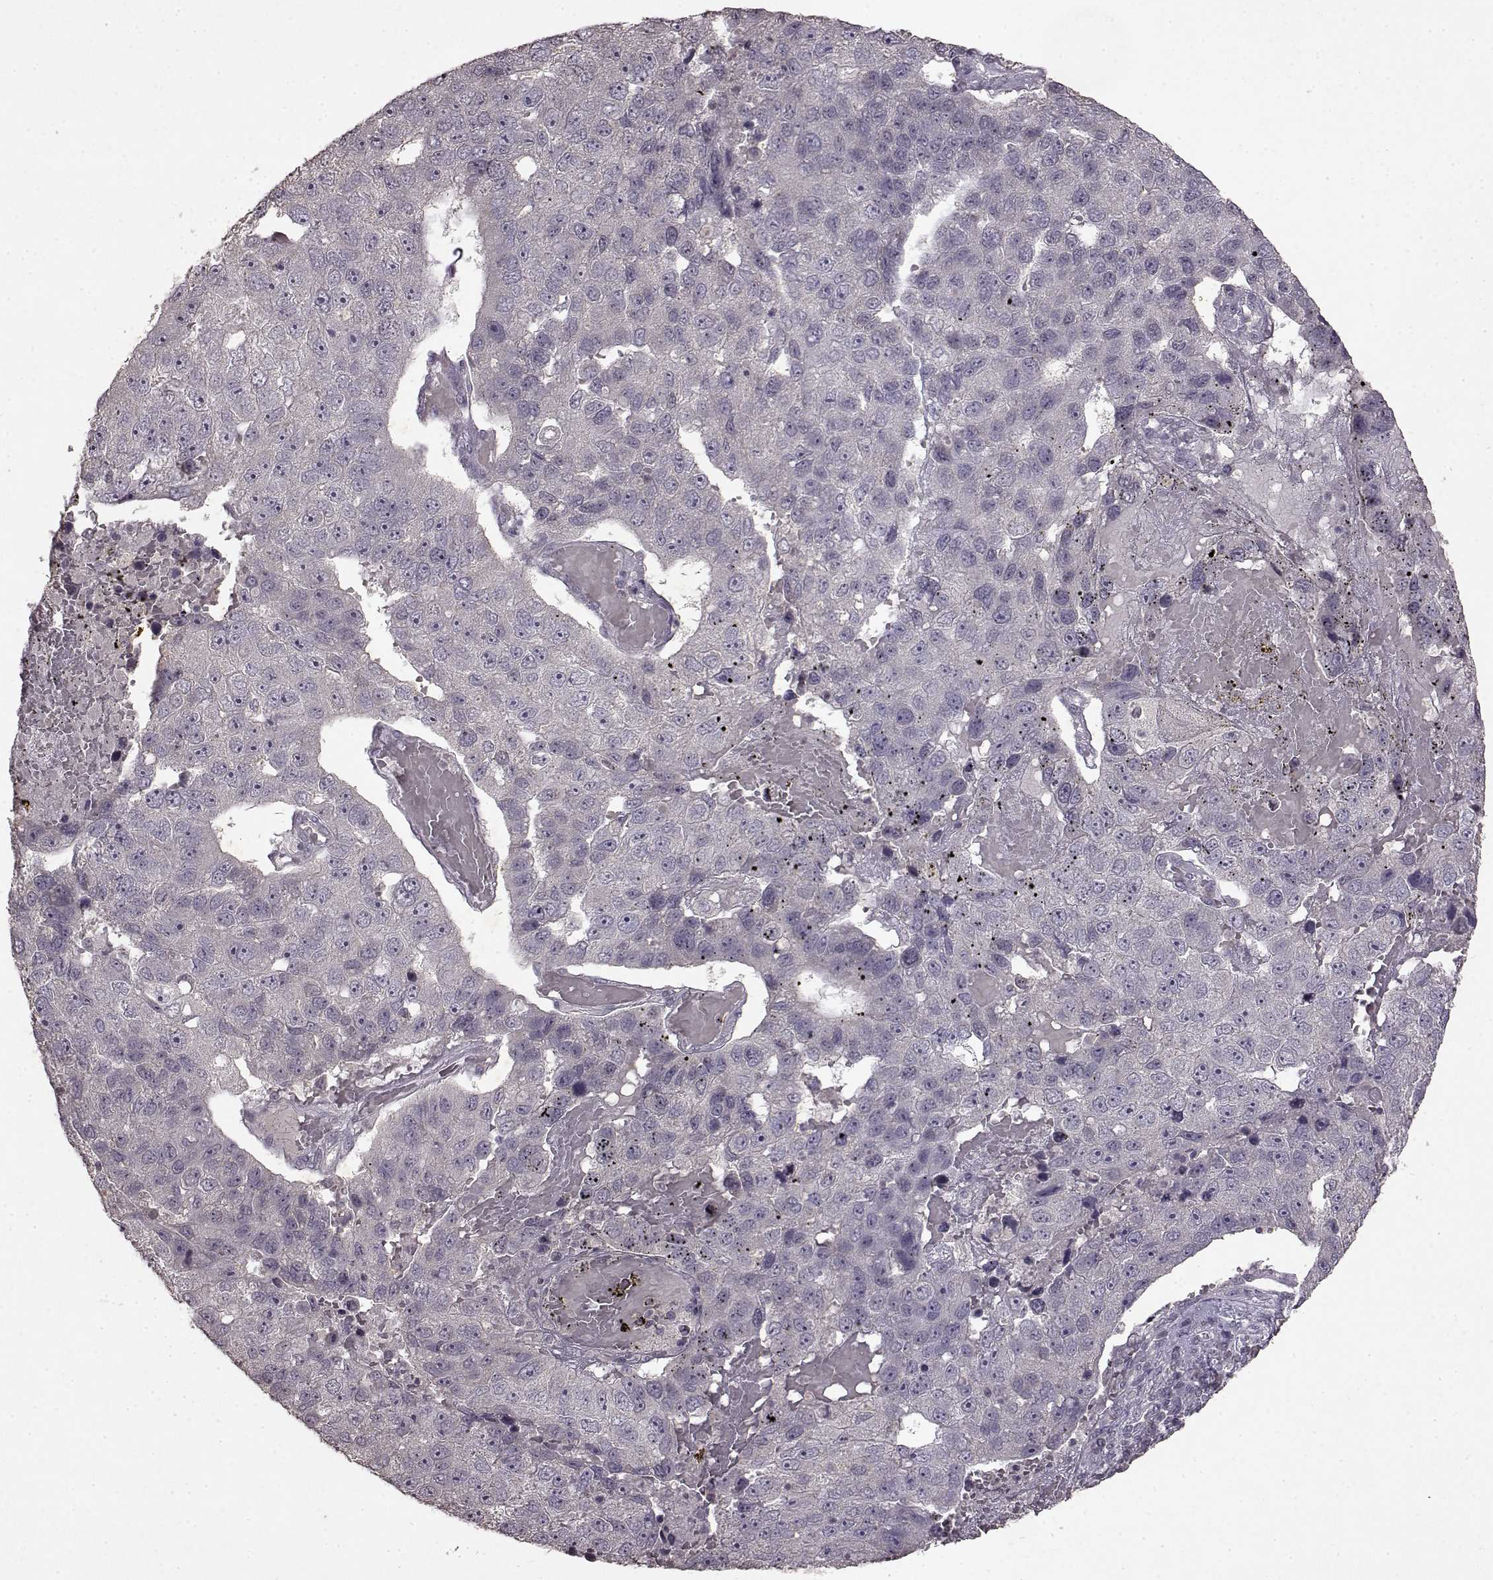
{"staining": {"intensity": "negative", "quantity": "none", "location": "none"}, "tissue": "pancreatic cancer", "cell_type": "Tumor cells", "image_type": "cancer", "snomed": [{"axis": "morphology", "description": "Adenocarcinoma, NOS"}, {"axis": "topography", "description": "Pancreas"}], "caption": "There is no significant positivity in tumor cells of pancreatic cancer (adenocarcinoma).", "gene": "LHB", "patient": {"sex": "female", "age": 61}}